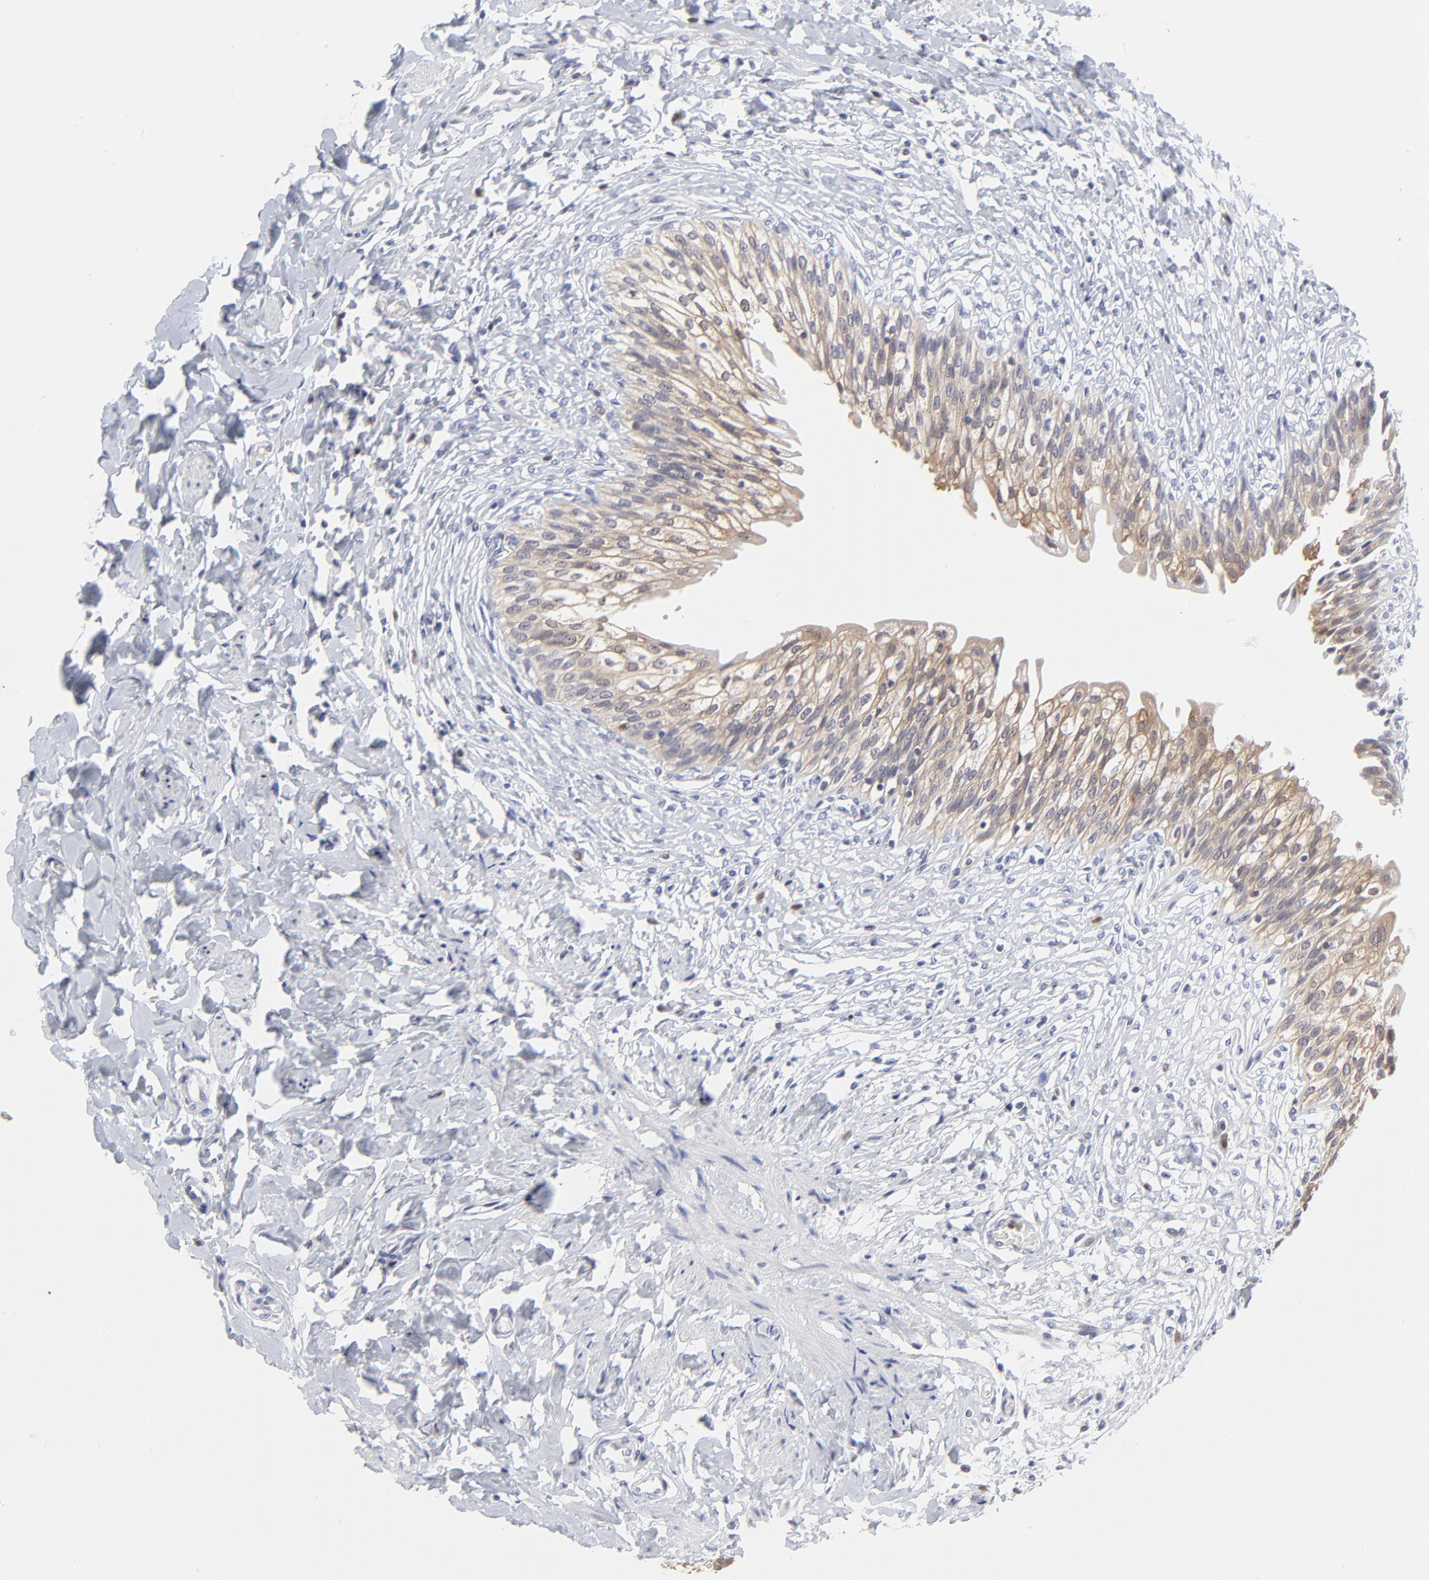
{"staining": {"intensity": "moderate", "quantity": ">75%", "location": "cytoplasmic/membranous"}, "tissue": "urinary bladder", "cell_type": "Urothelial cells", "image_type": "normal", "snomed": [{"axis": "morphology", "description": "Normal tissue, NOS"}, {"axis": "morphology", "description": "Inflammation, NOS"}, {"axis": "topography", "description": "Urinary bladder"}], "caption": "Brown immunohistochemical staining in normal urinary bladder exhibits moderate cytoplasmic/membranous staining in approximately >75% of urothelial cells.", "gene": "CASP3", "patient": {"sex": "female", "age": 80}}